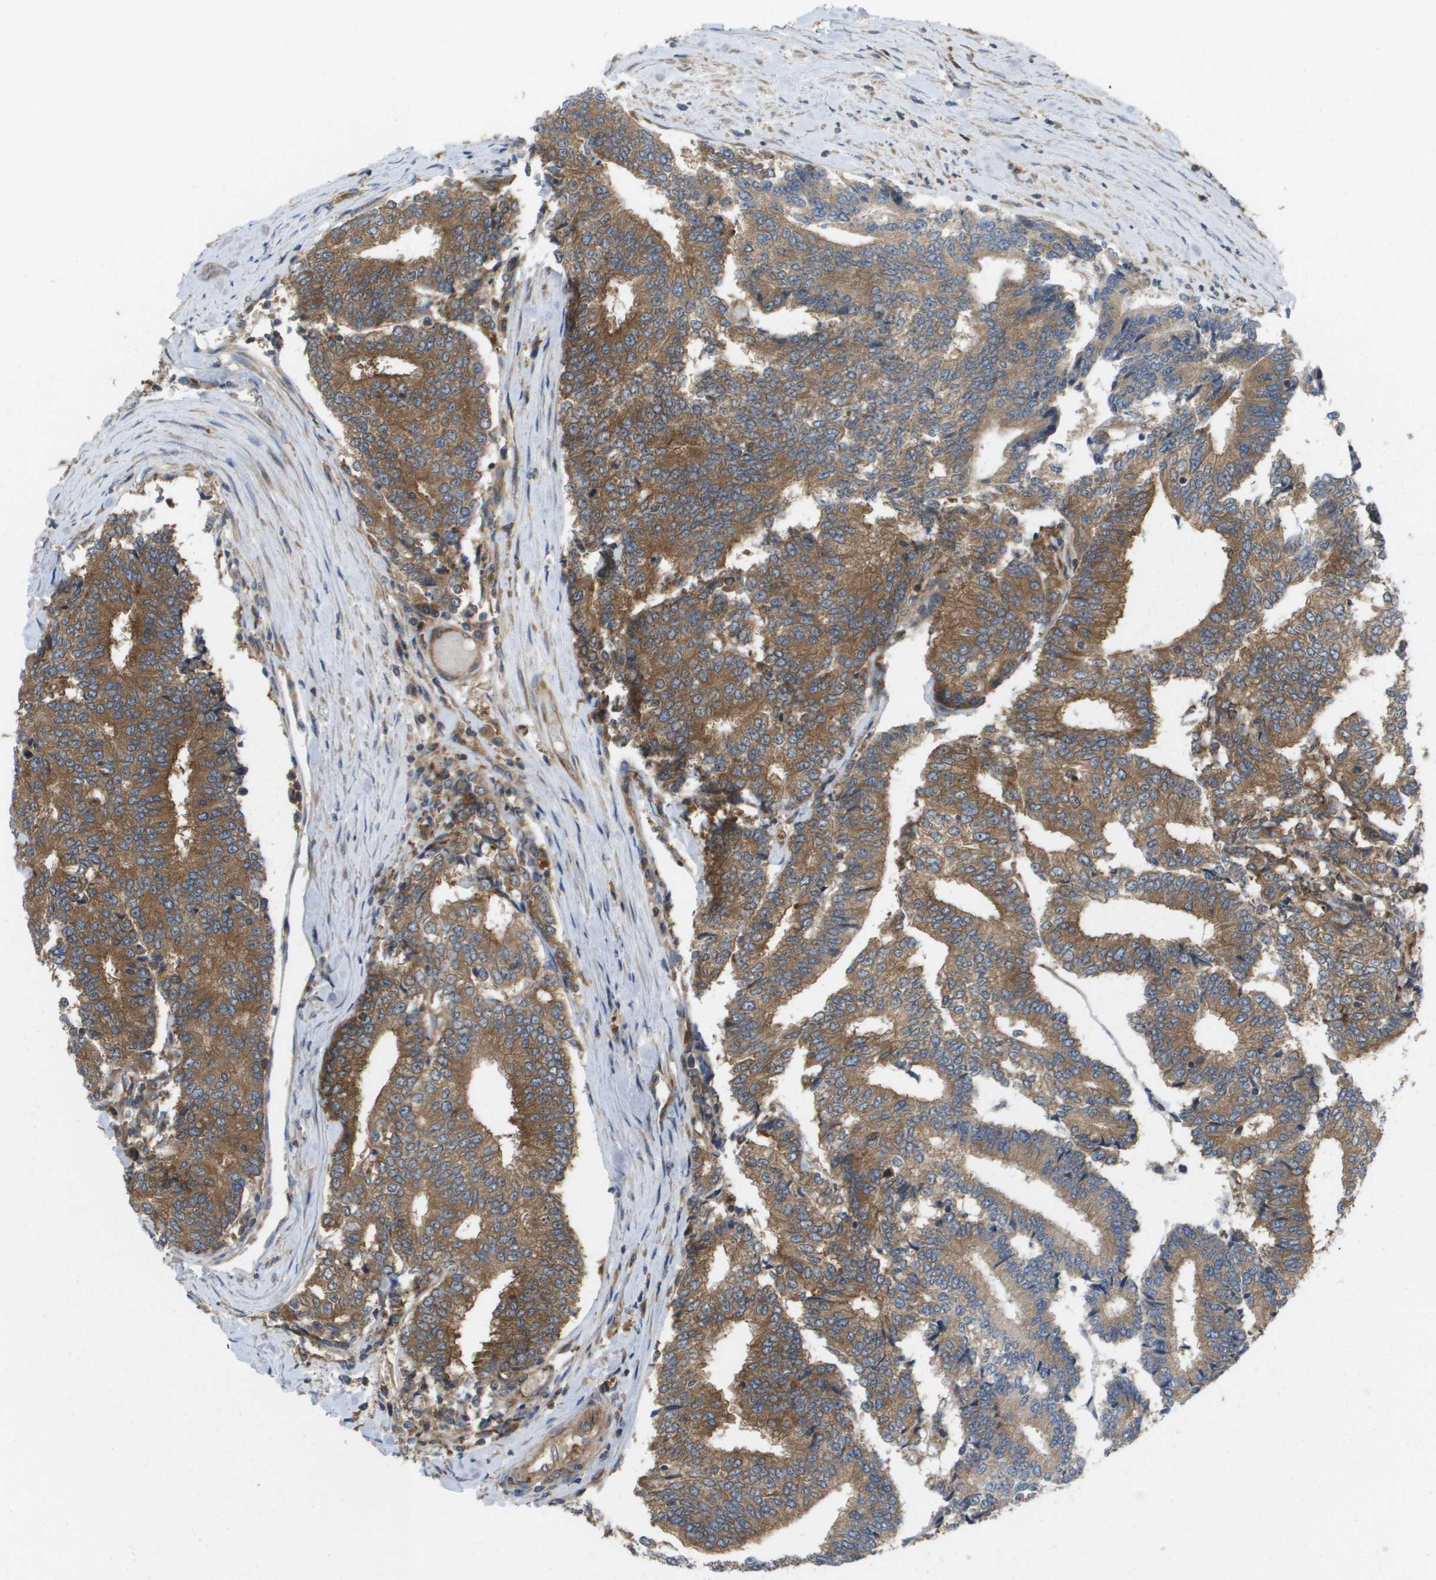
{"staining": {"intensity": "moderate", "quantity": ">75%", "location": "cytoplasmic/membranous"}, "tissue": "prostate cancer", "cell_type": "Tumor cells", "image_type": "cancer", "snomed": [{"axis": "morphology", "description": "Normal tissue, NOS"}, {"axis": "morphology", "description": "Adenocarcinoma, High grade"}, {"axis": "topography", "description": "Prostate"}, {"axis": "topography", "description": "Seminal veicle"}], "caption": "An IHC image of neoplastic tissue is shown. Protein staining in brown shows moderate cytoplasmic/membranous positivity in adenocarcinoma (high-grade) (prostate) within tumor cells.", "gene": "EIF4G2", "patient": {"sex": "male", "age": 55}}